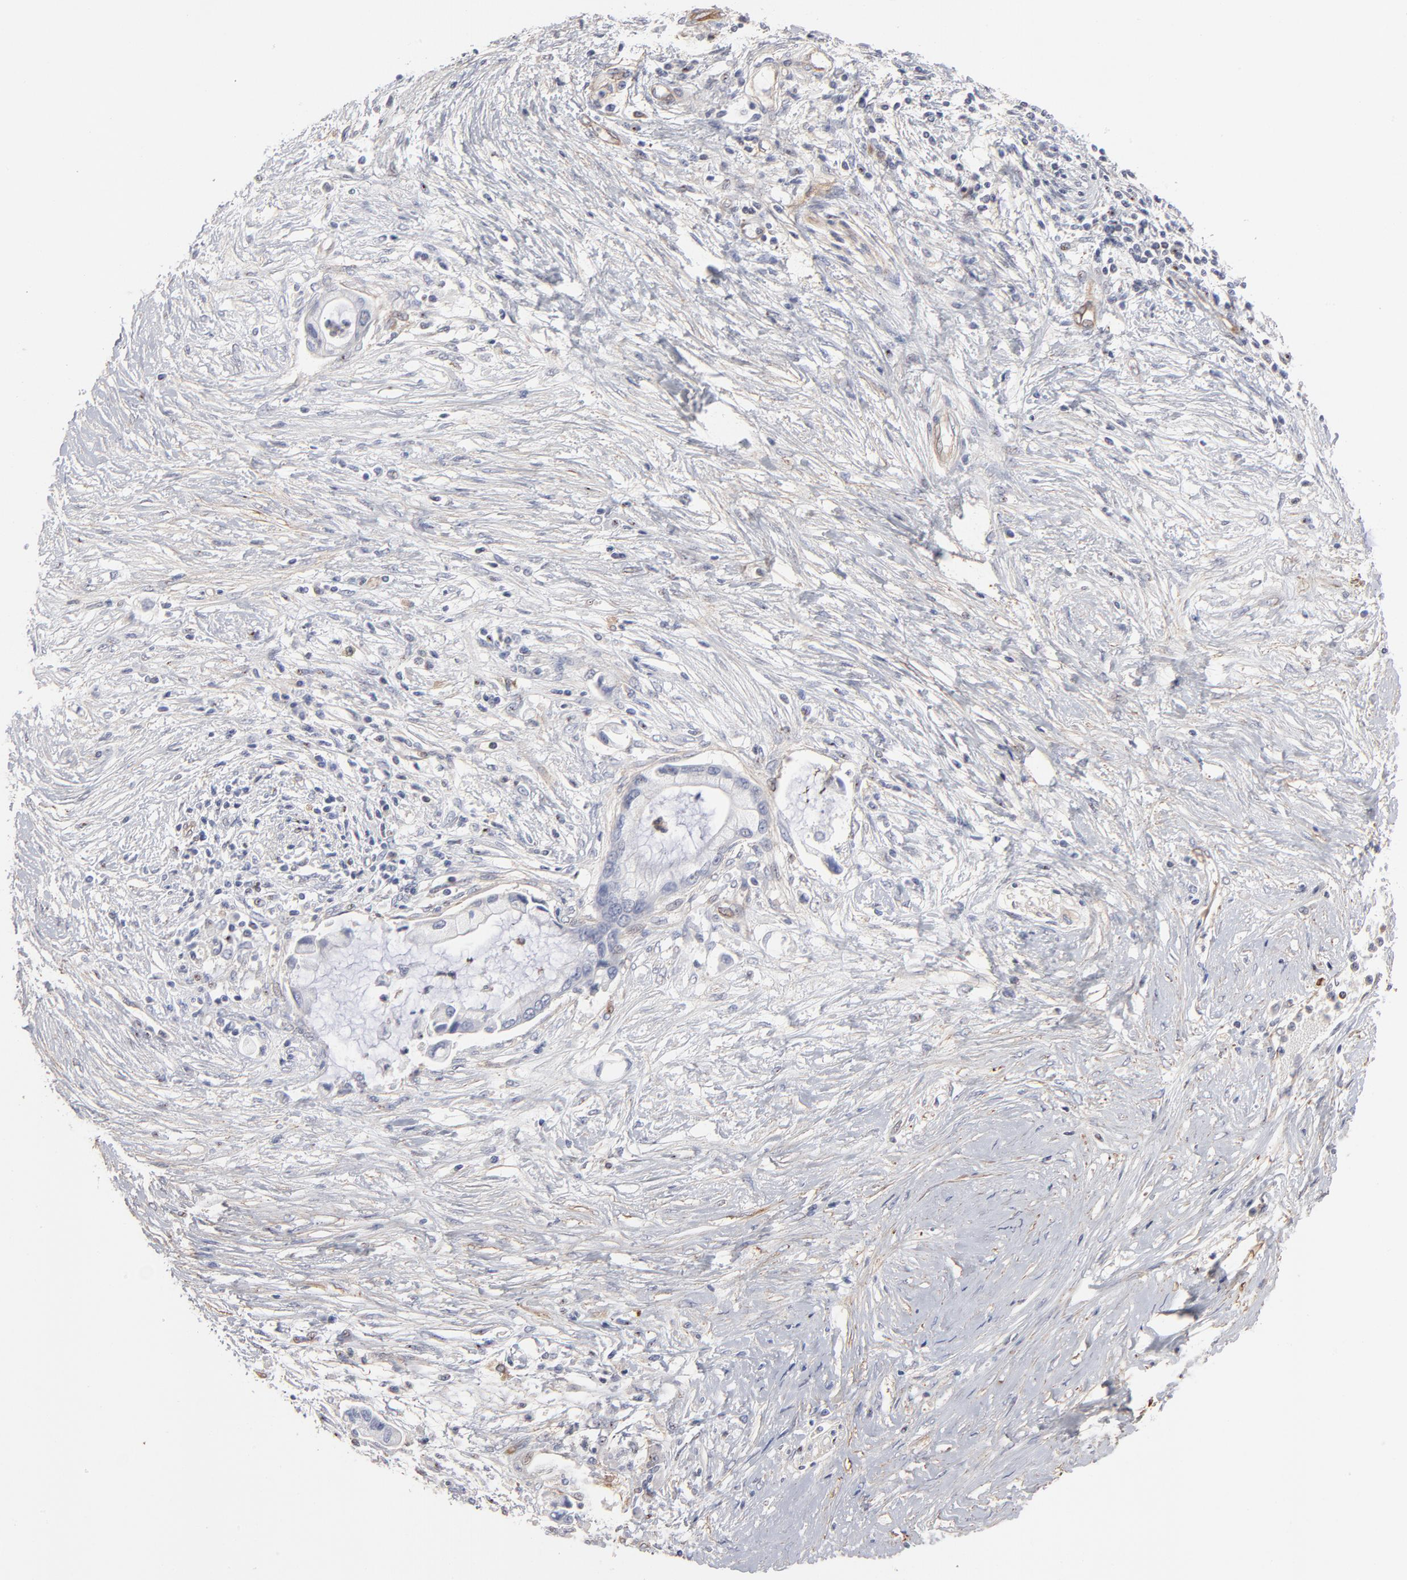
{"staining": {"intensity": "weak", "quantity": "25%-75%", "location": "cytoplasmic/membranous"}, "tissue": "pancreatic cancer", "cell_type": "Tumor cells", "image_type": "cancer", "snomed": [{"axis": "morphology", "description": "Adenocarcinoma, NOS"}, {"axis": "topography", "description": "Pancreas"}], "caption": "A micrograph of human pancreatic cancer (adenocarcinoma) stained for a protein demonstrates weak cytoplasmic/membranous brown staining in tumor cells.", "gene": "PXN", "patient": {"sex": "female", "age": 59}}